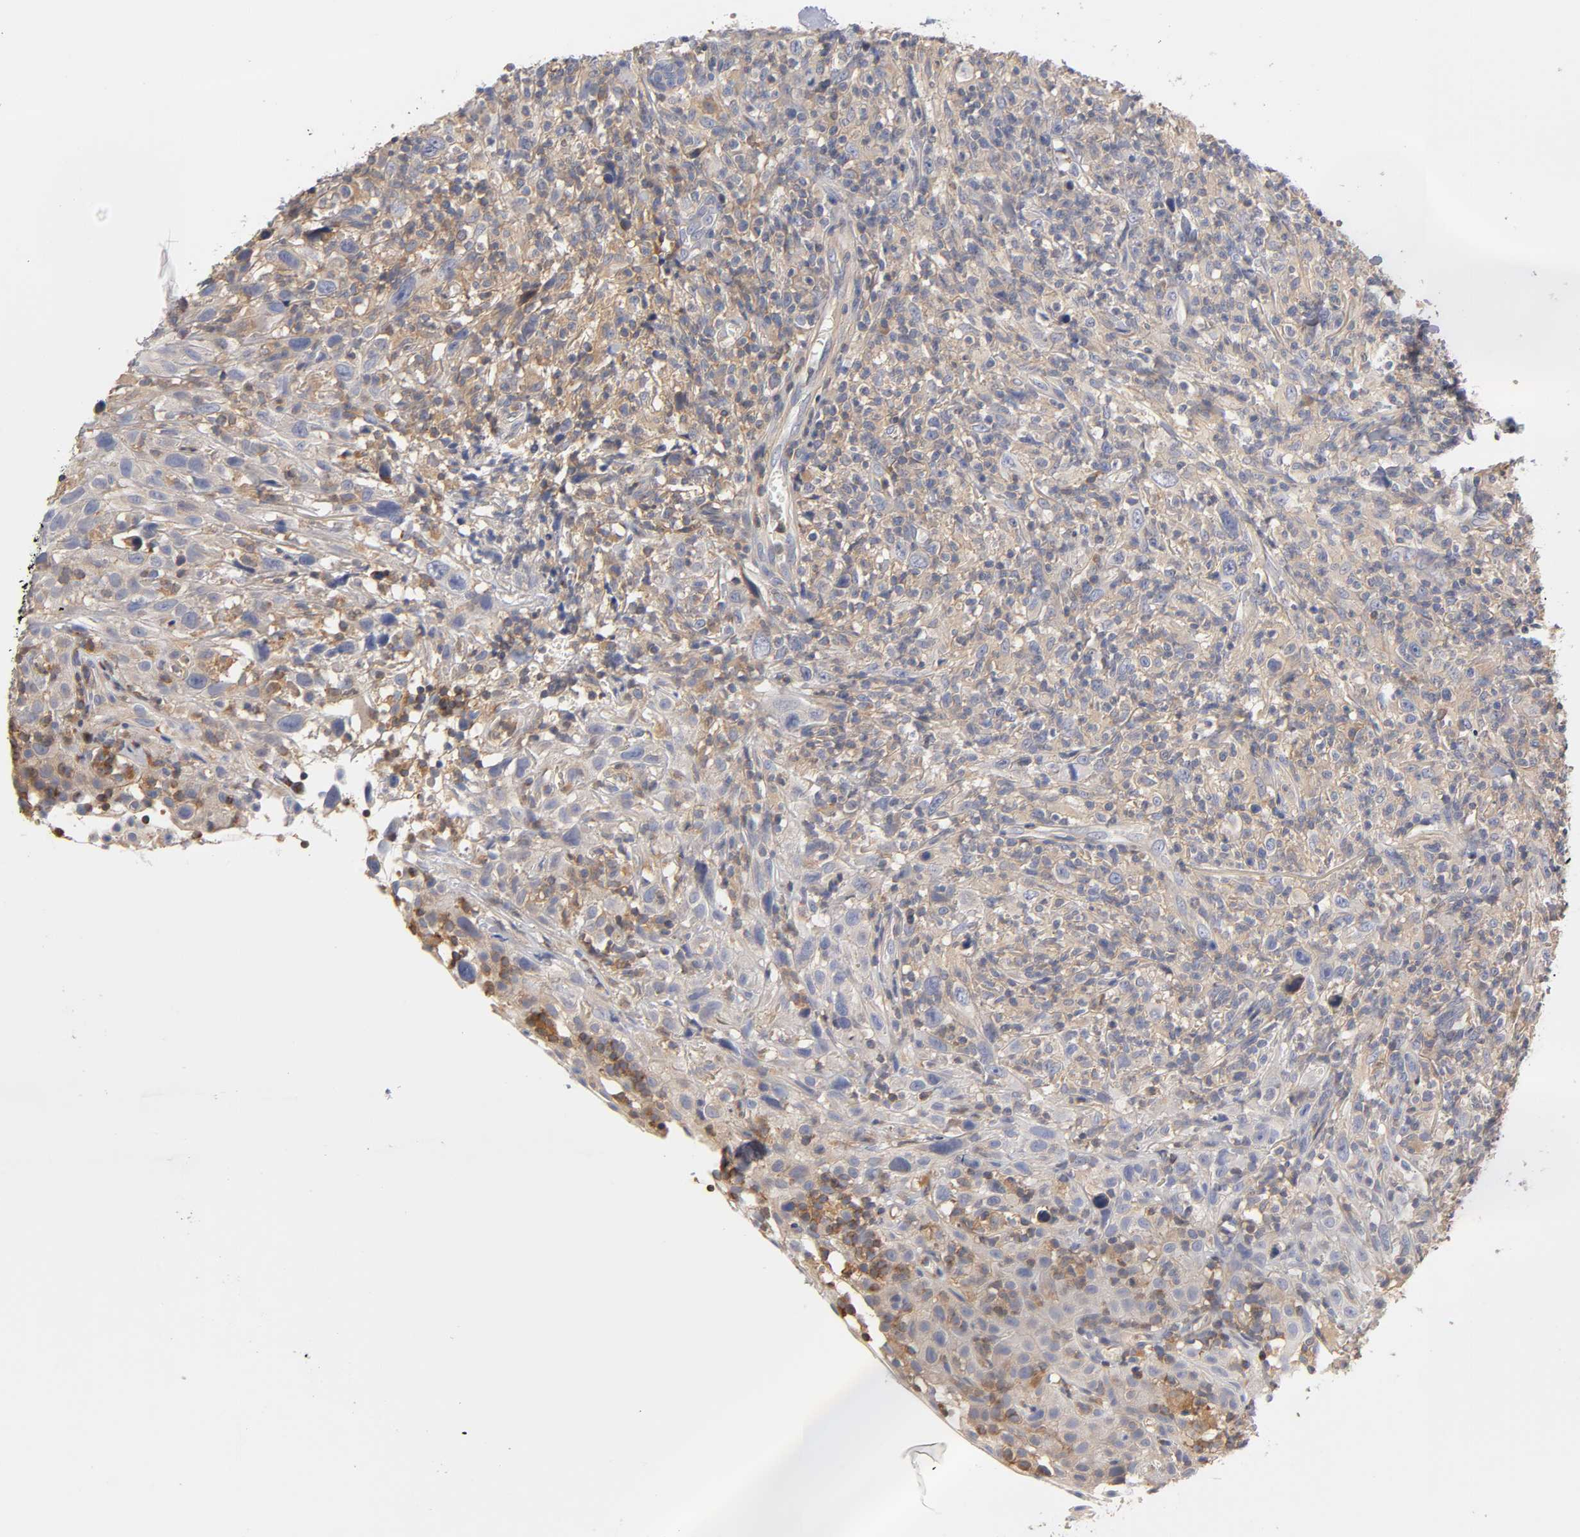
{"staining": {"intensity": "weak", "quantity": ">75%", "location": "cytoplasmic/membranous"}, "tissue": "thyroid cancer", "cell_type": "Tumor cells", "image_type": "cancer", "snomed": [{"axis": "morphology", "description": "Carcinoma, NOS"}, {"axis": "topography", "description": "Thyroid gland"}], "caption": "Thyroid cancer was stained to show a protein in brown. There is low levels of weak cytoplasmic/membranous positivity in approximately >75% of tumor cells. (DAB = brown stain, brightfield microscopy at high magnification).", "gene": "RHOA", "patient": {"sex": "female", "age": 77}}